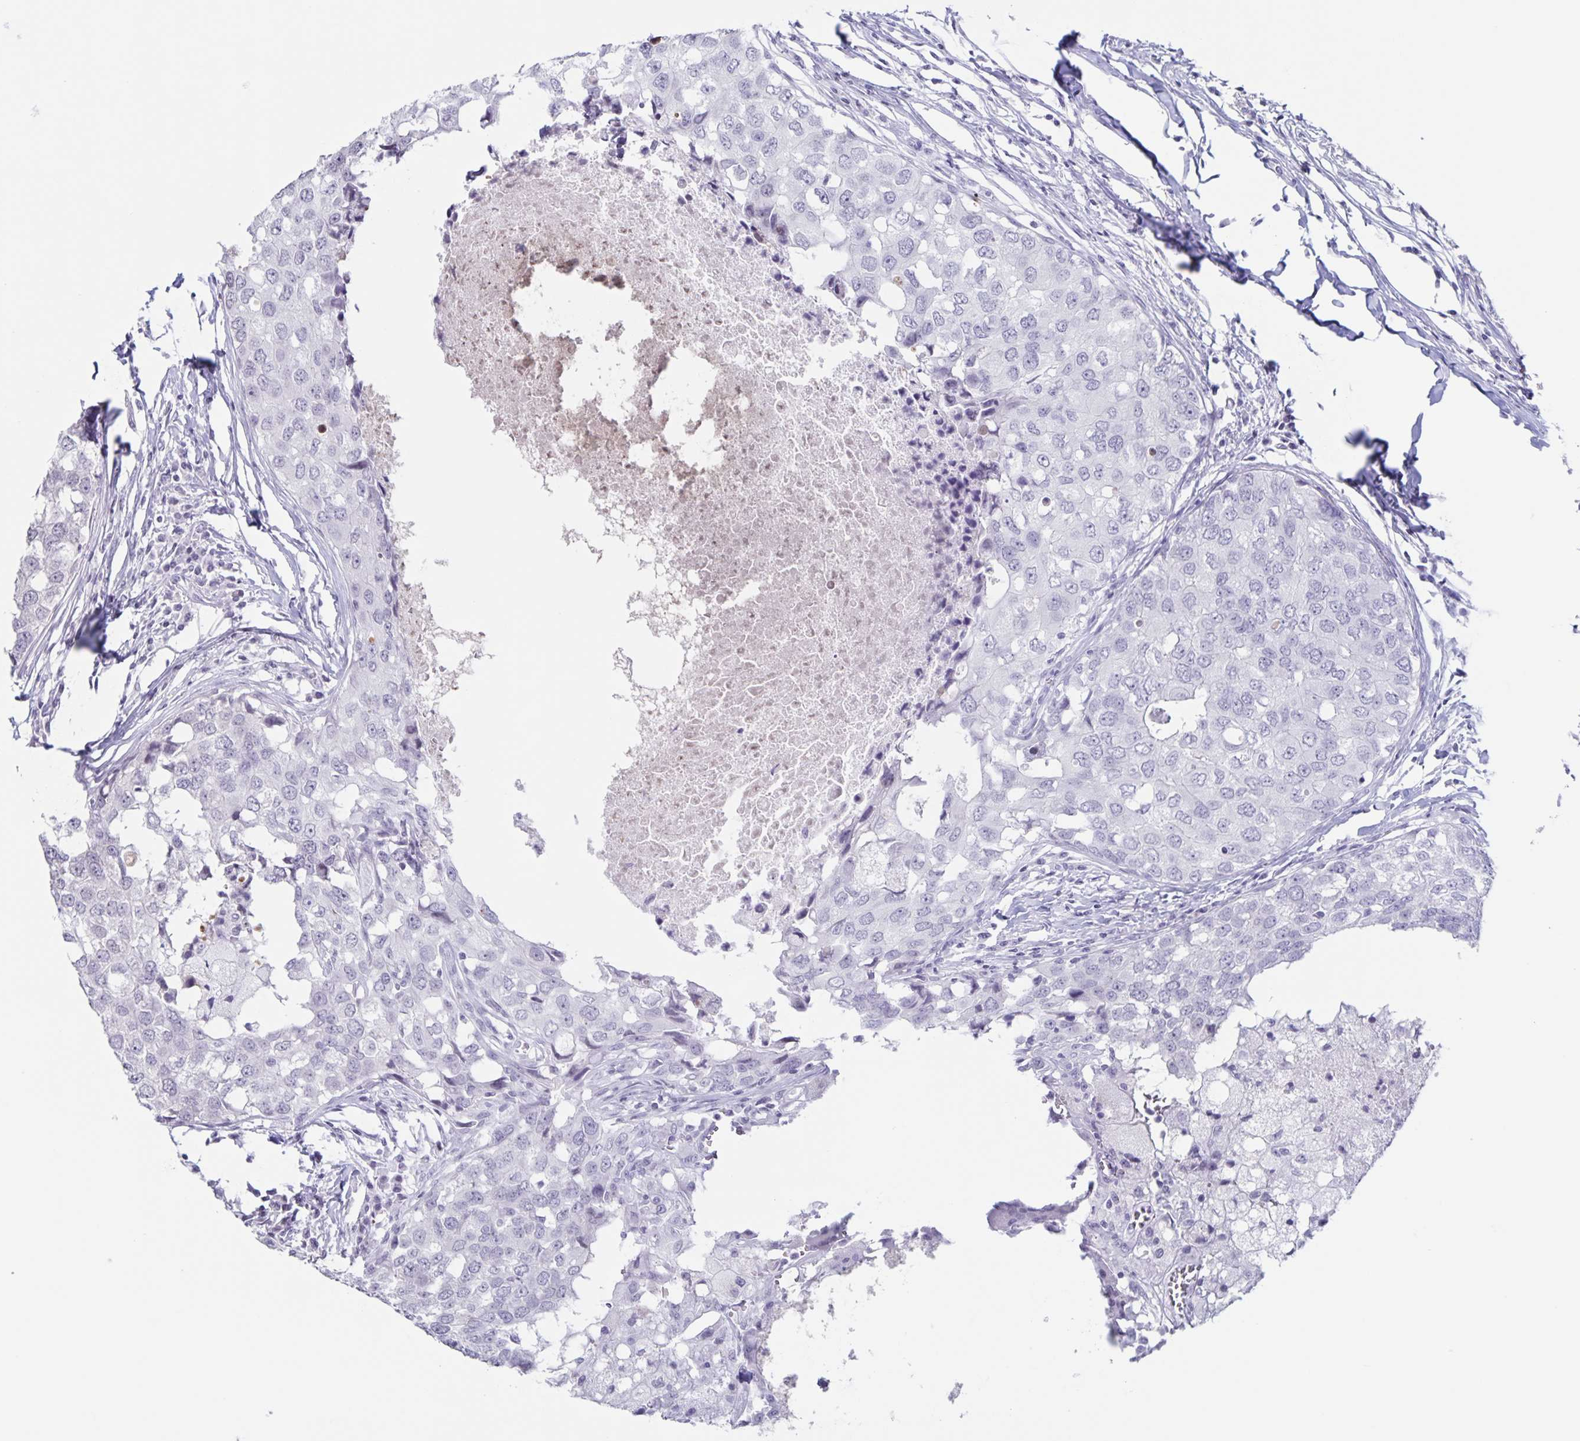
{"staining": {"intensity": "negative", "quantity": "none", "location": "none"}, "tissue": "breast cancer", "cell_type": "Tumor cells", "image_type": "cancer", "snomed": [{"axis": "morphology", "description": "Duct carcinoma"}, {"axis": "topography", "description": "Breast"}], "caption": "This is an immunohistochemistry image of human breast cancer (intraductal carcinoma). There is no staining in tumor cells.", "gene": "LCE6A", "patient": {"sex": "female", "age": 27}}